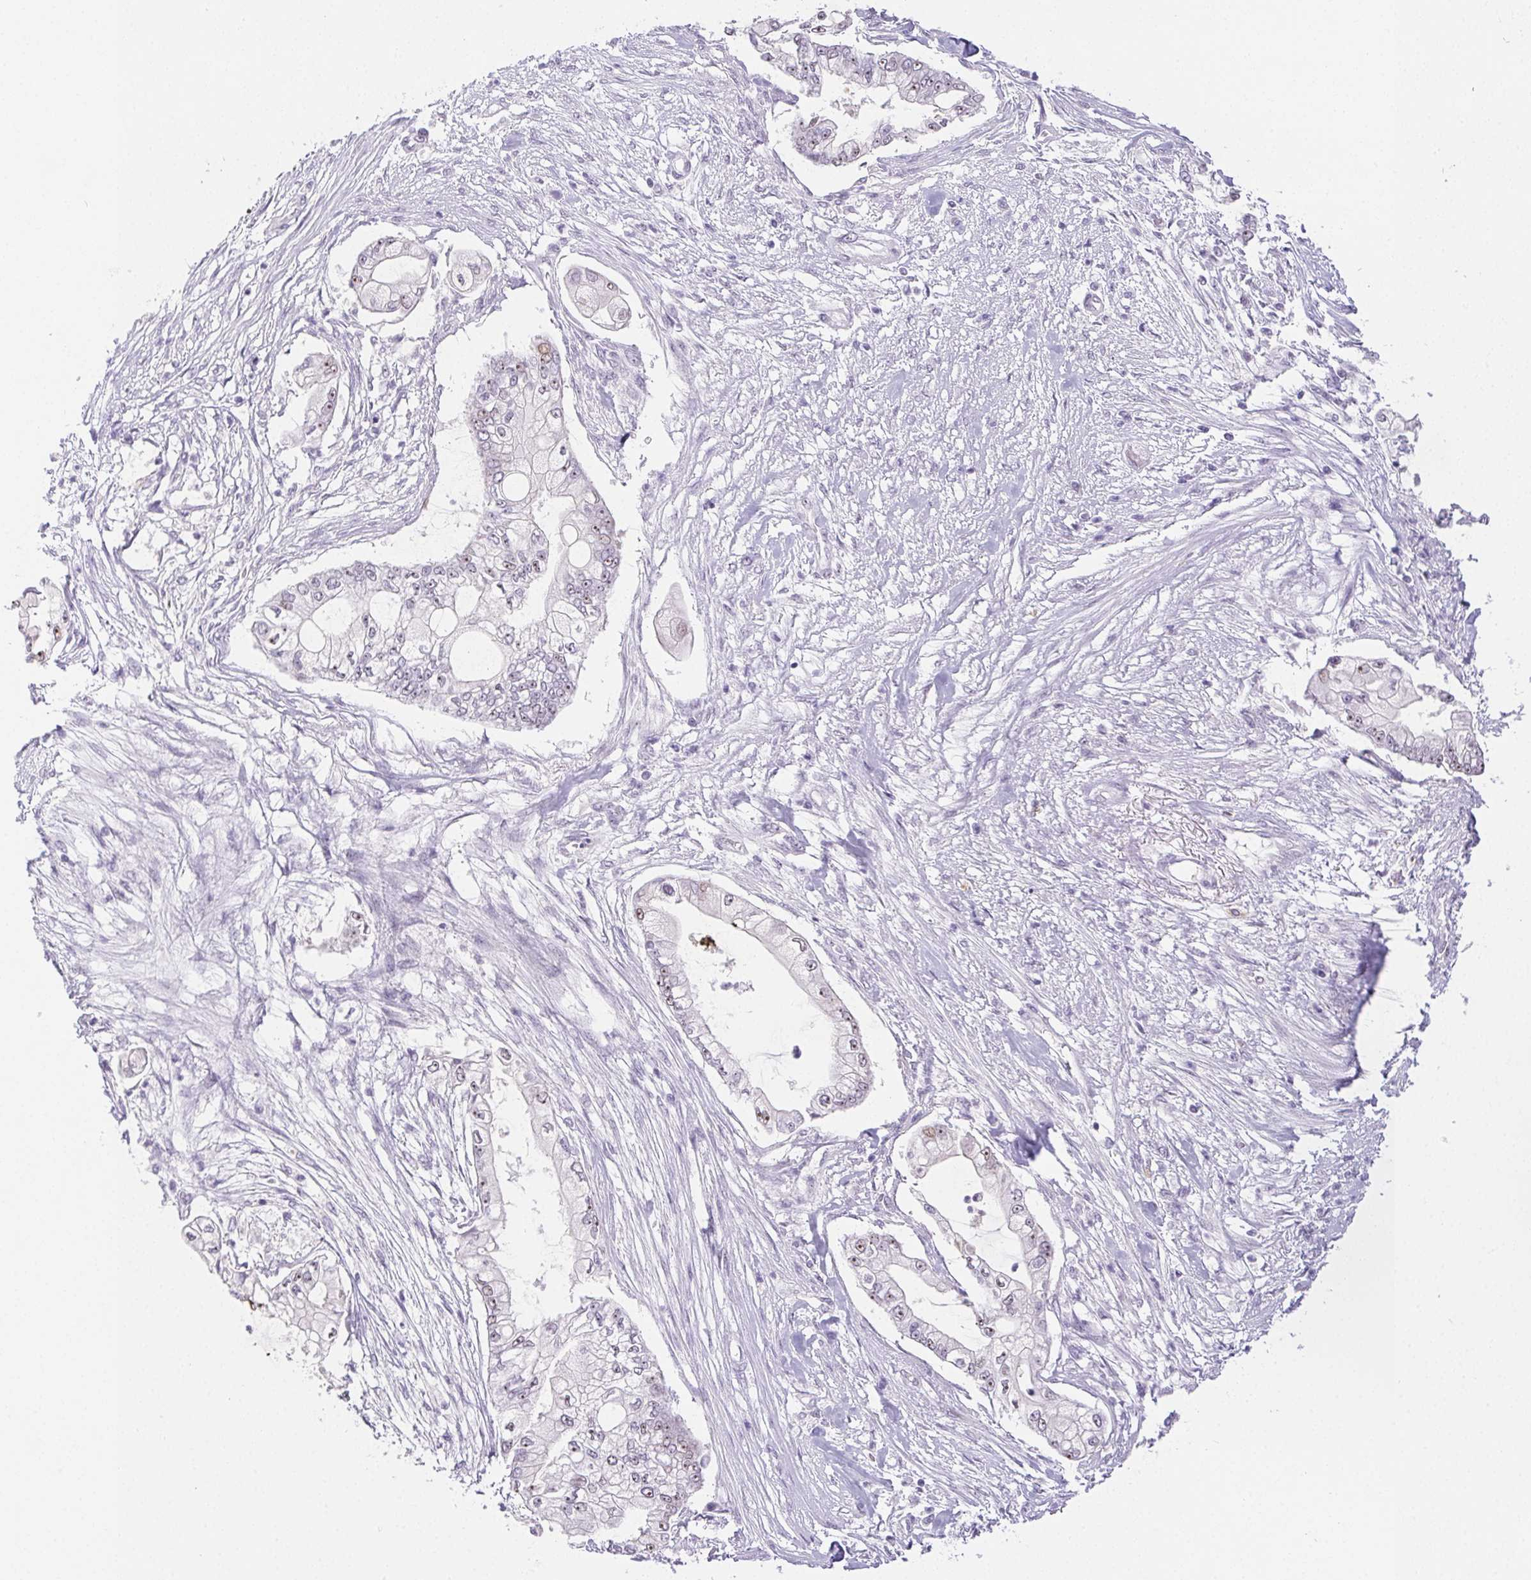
{"staining": {"intensity": "moderate", "quantity": "25%-75%", "location": "nuclear"}, "tissue": "pancreatic cancer", "cell_type": "Tumor cells", "image_type": "cancer", "snomed": [{"axis": "morphology", "description": "Adenocarcinoma, NOS"}, {"axis": "topography", "description": "Pancreas"}], "caption": "A brown stain labels moderate nuclear staining of a protein in human adenocarcinoma (pancreatic) tumor cells.", "gene": "ST8SIA3", "patient": {"sex": "female", "age": 69}}